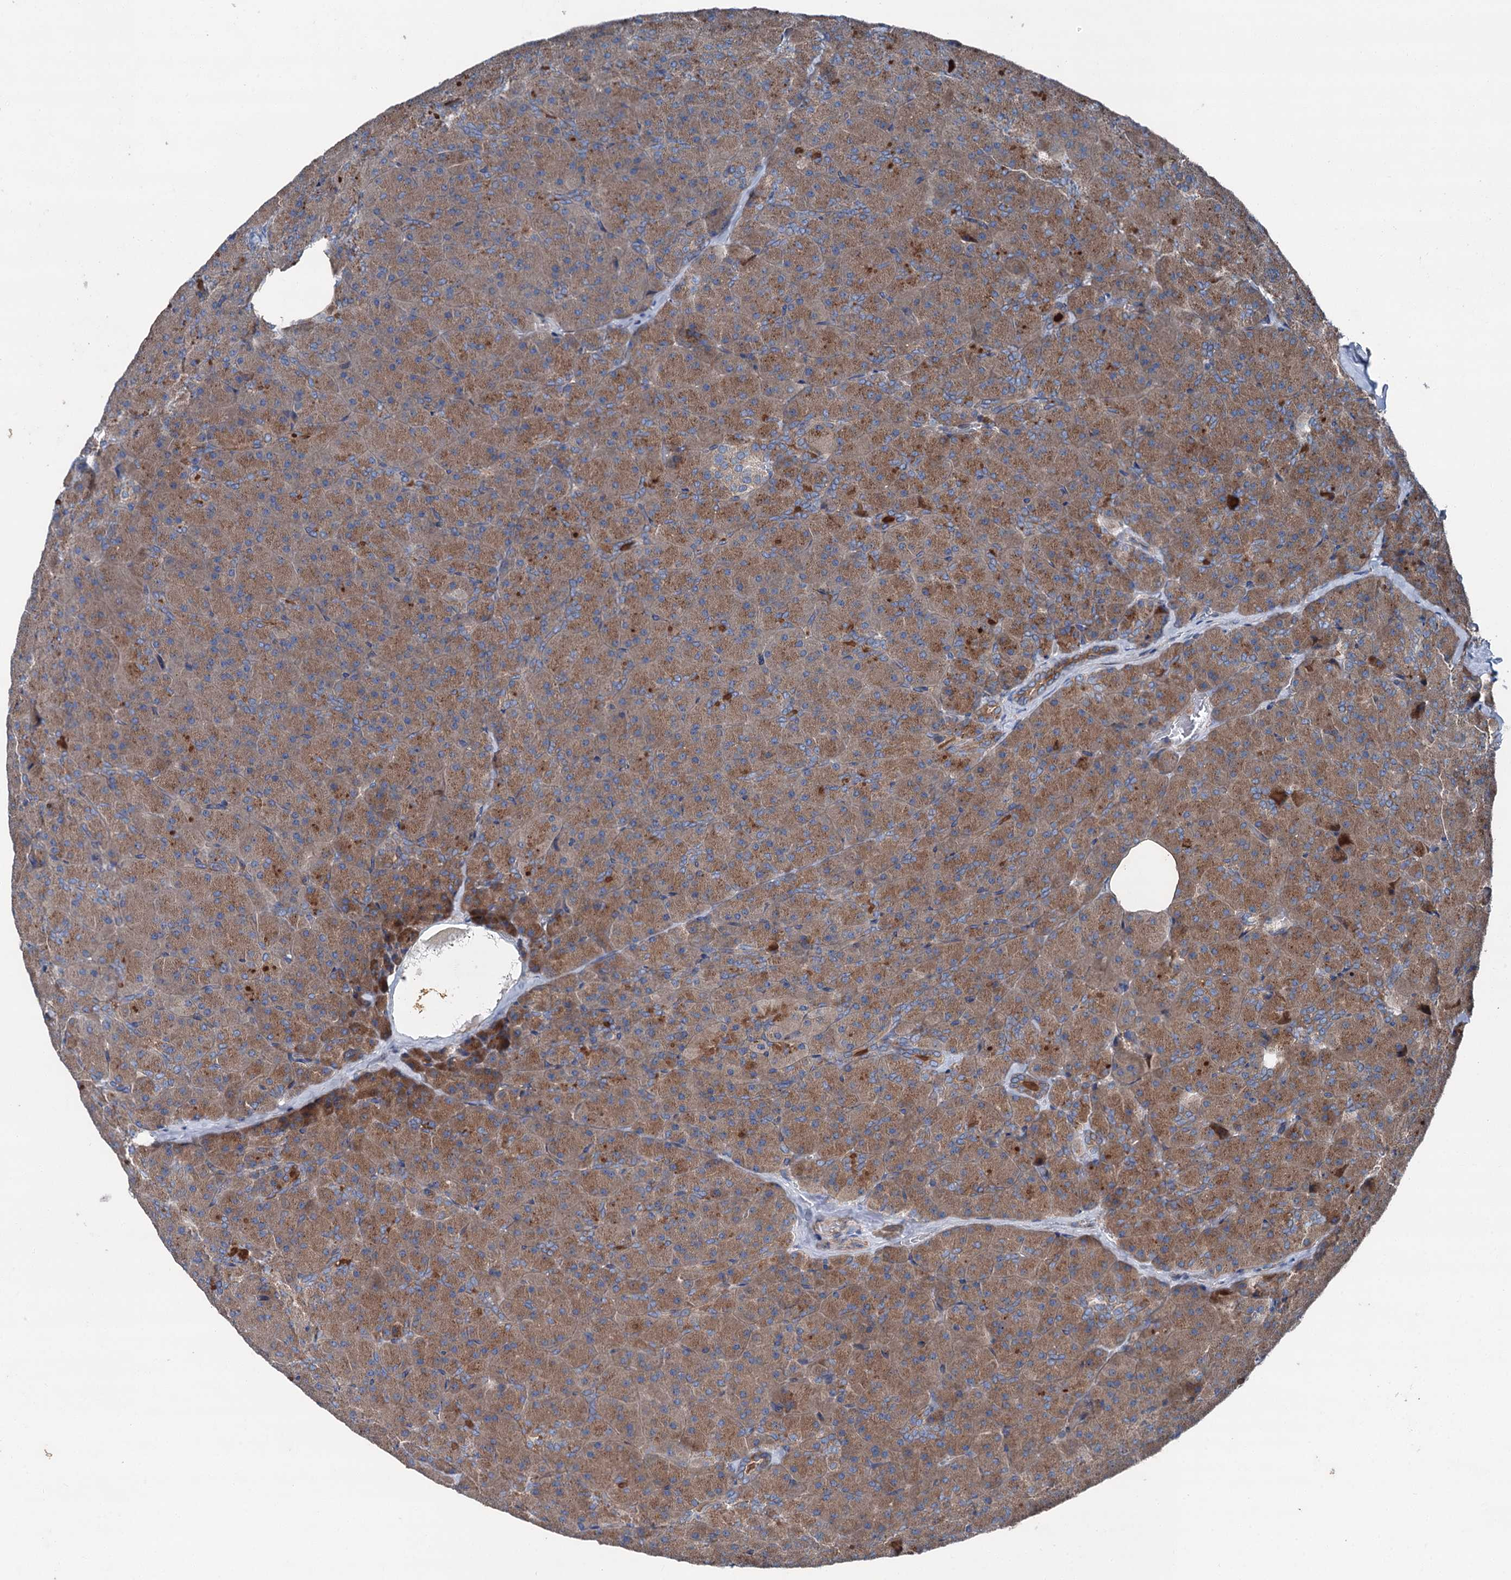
{"staining": {"intensity": "moderate", "quantity": ">75%", "location": "cytoplasmic/membranous"}, "tissue": "pancreas", "cell_type": "Exocrine glandular cells", "image_type": "normal", "snomed": [{"axis": "morphology", "description": "Normal tissue, NOS"}, {"axis": "topography", "description": "Pancreas"}], "caption": "DAB (3,3'-diaminobenzidine) immunohistochemical staining of benign pancreas exhibits moderate cytoplasmic/membranous protein staining in approximately >75% of exocrine glandular cells.", "gene": "RUFY1", "patient": {"sex": "male", "age": 36}}